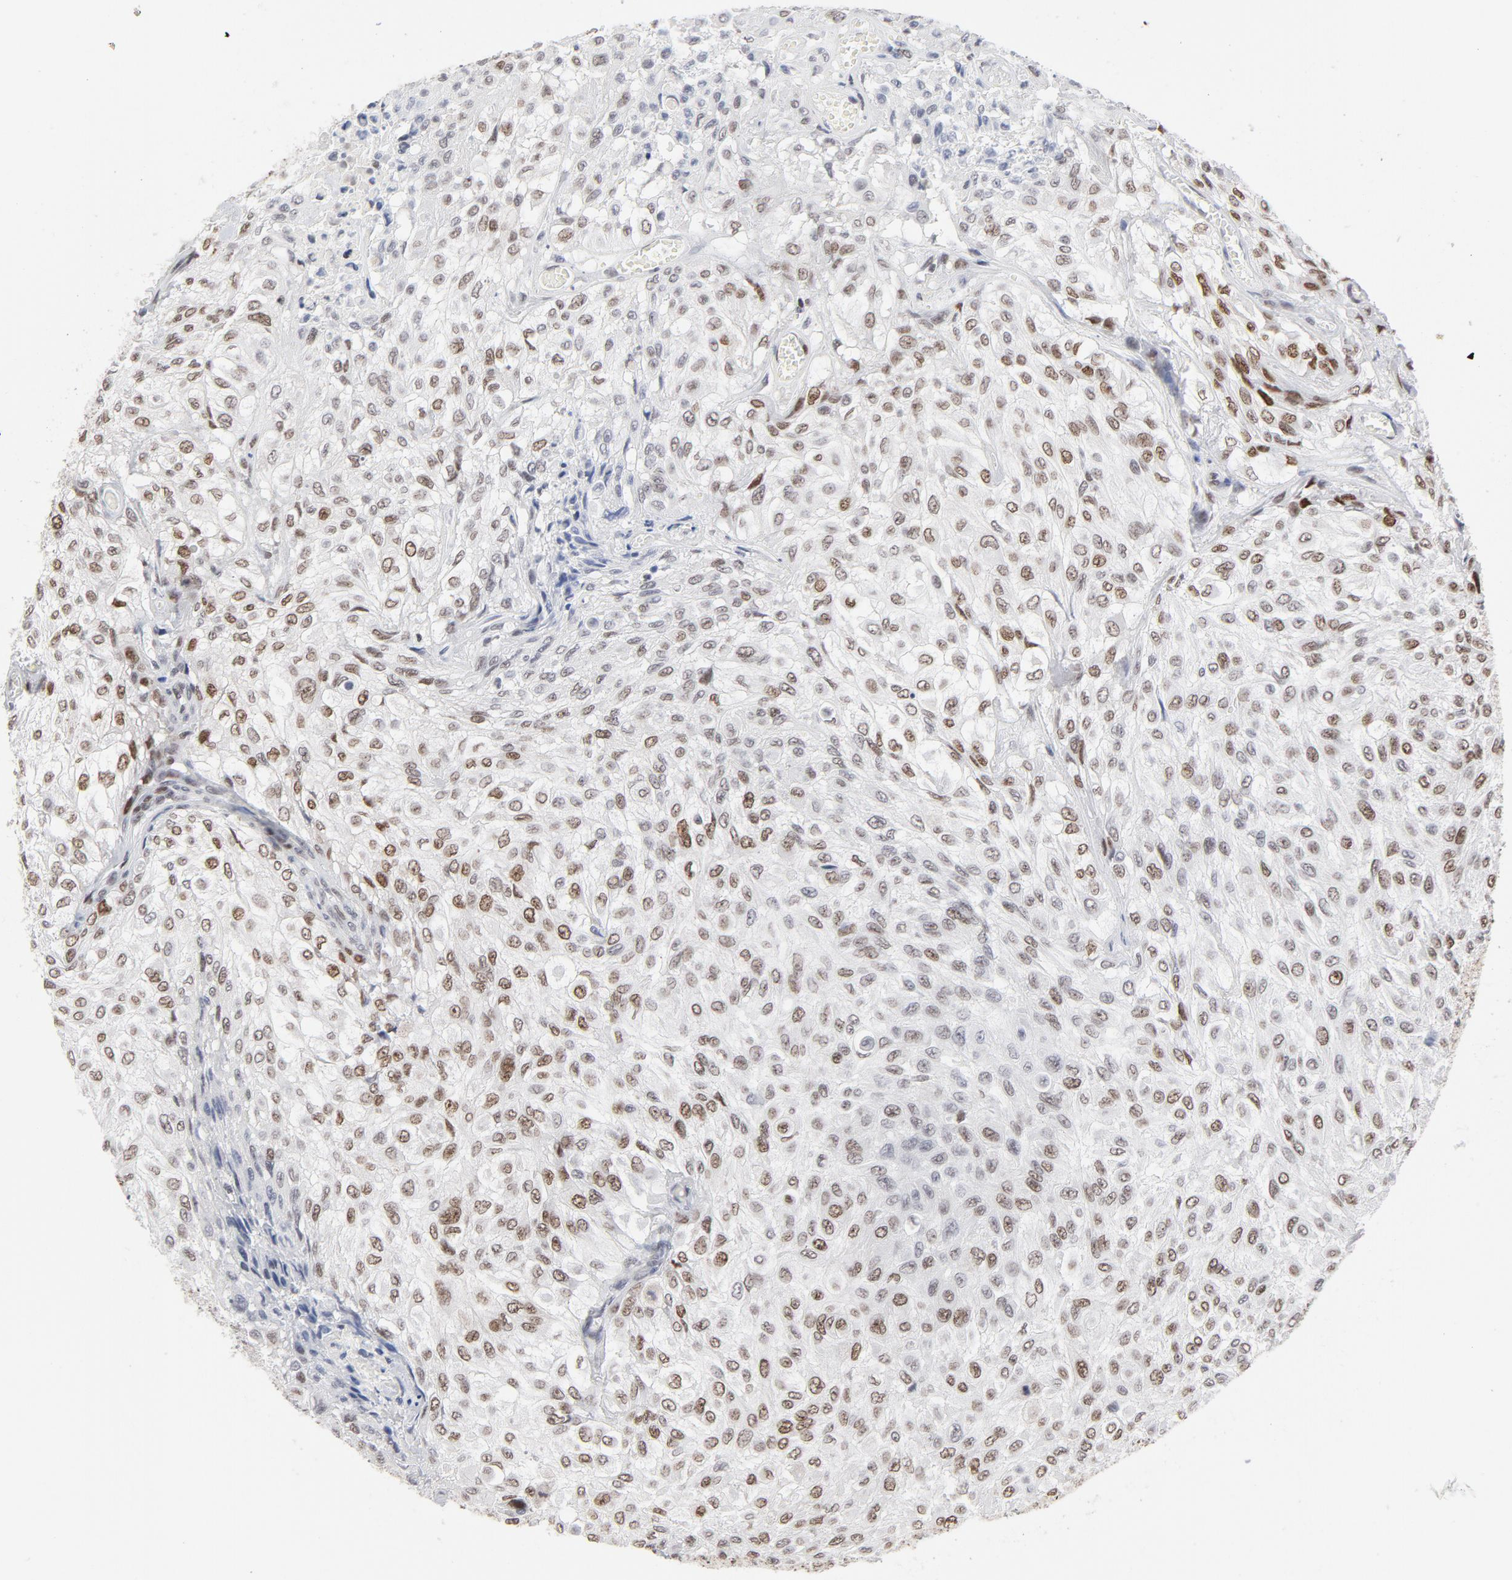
{"staining": {"intensity": "weak", "quantity": "25%-75%", "location": "nuclear"}, "tissue": "urothelial cancer", "cell_type": "Tumor cells", "image_type": "cancer", "snomed": [{"axis": "morphology", "description": "Urothelial carcinoma, High grade"}, {"axis": "topography", "description": "Urinary bladder"}], "caption": "DAB immunohistochemical staining of human urothelial cancer demonstrates weak nuclear protein expression in approximately 25%-75% of tumor cells.", "gene": "RFC4", "patient": {"sex": "male", "age": 57}}